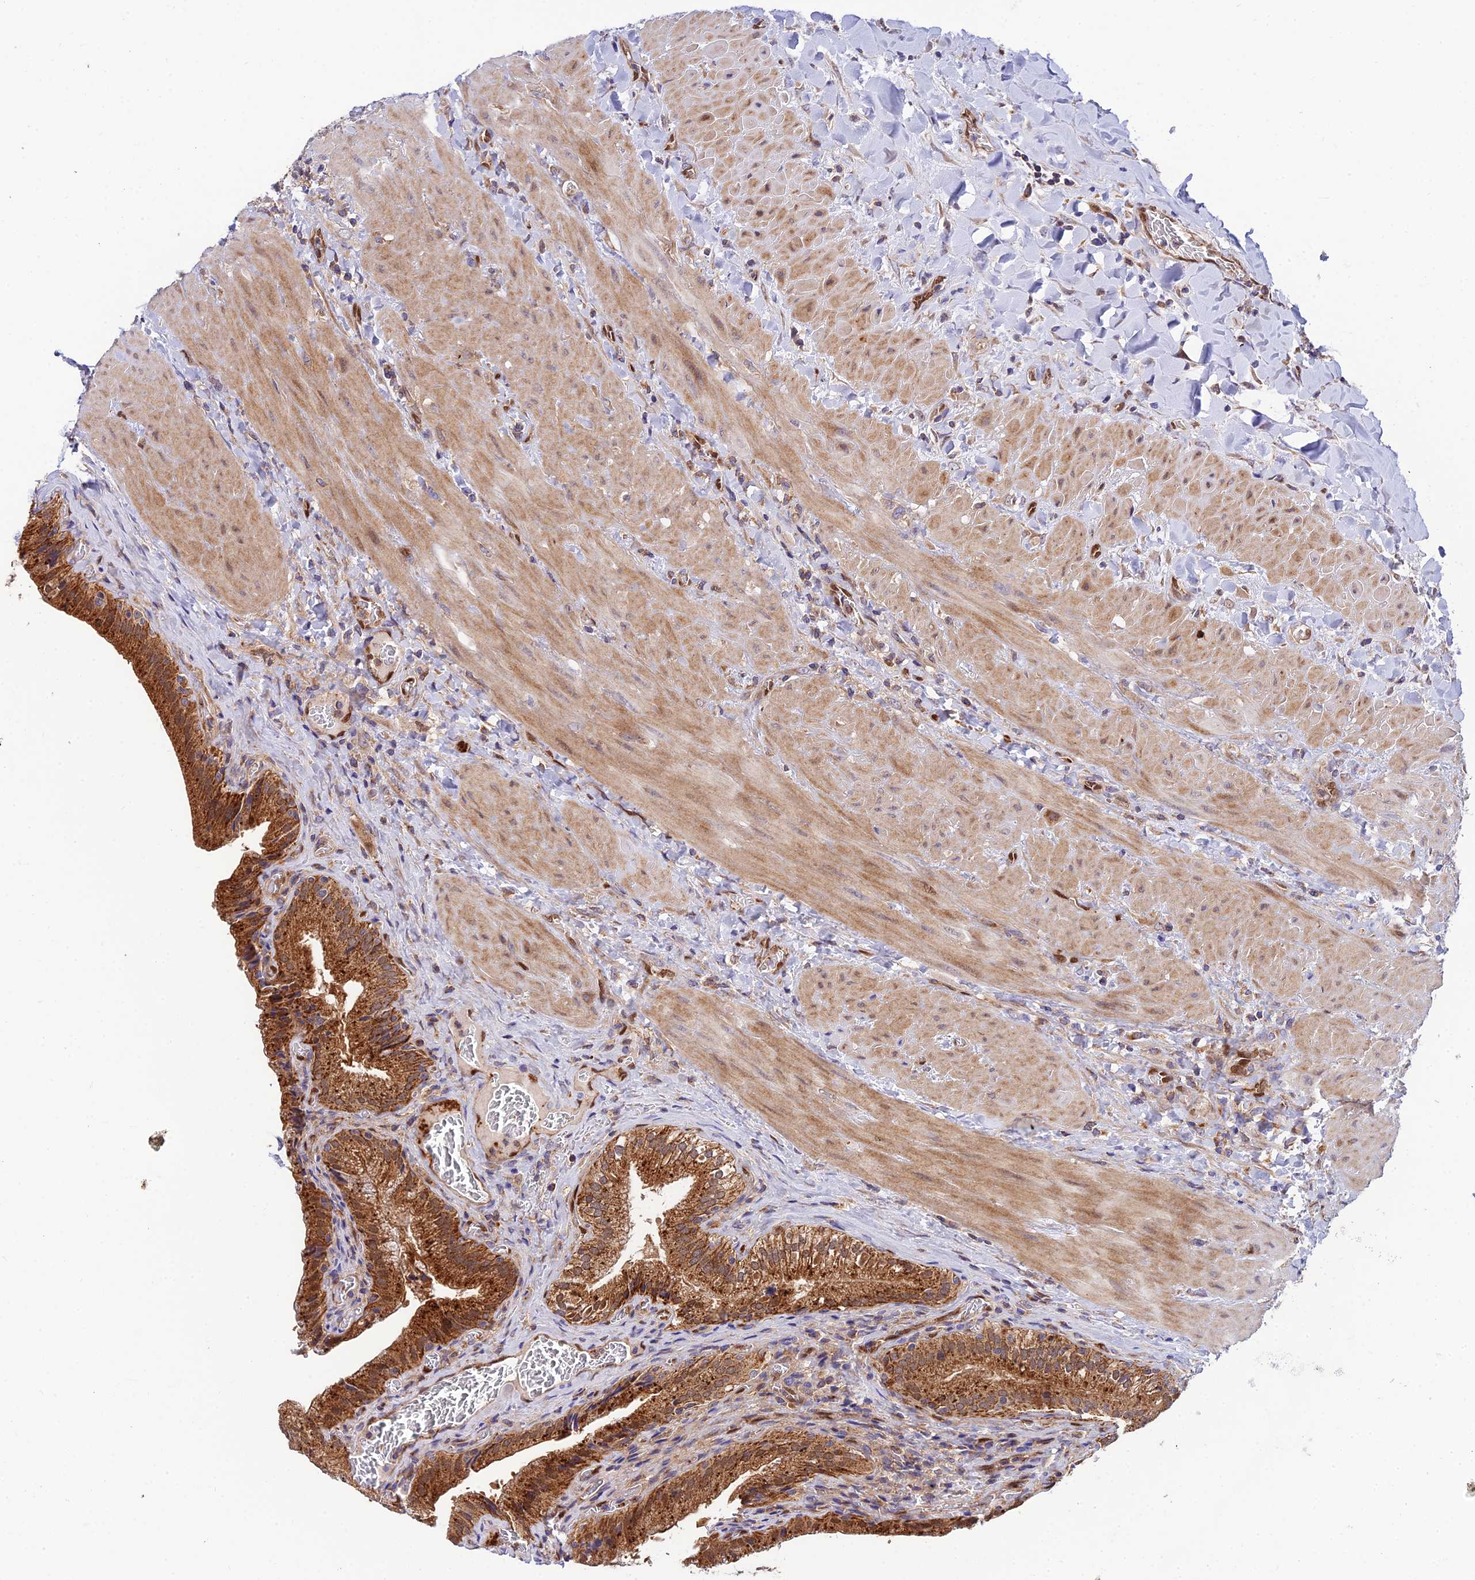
{"staining": {"intensity": "strong", "quantity": ">75%", "location": "cytoplasmic/membranous"}, "tissue": "gallbladder", "cell_type": "Glandular cells", "image_type": "normal", "snomed": [{"axis": "morphology", "description": "Normal tissue, NOS"}, {"axis": "topography", "description": "Gallbladder"}], "caption": "A histopathology image showing strong cytoplasmic/membranous expression in approximately >75% of glandular cells in unremarkable gallbladder, as visualized by brown immunohistochemical staining.", "gene": "PODNL1", "patient": {"sex": "male", "age": 24}}